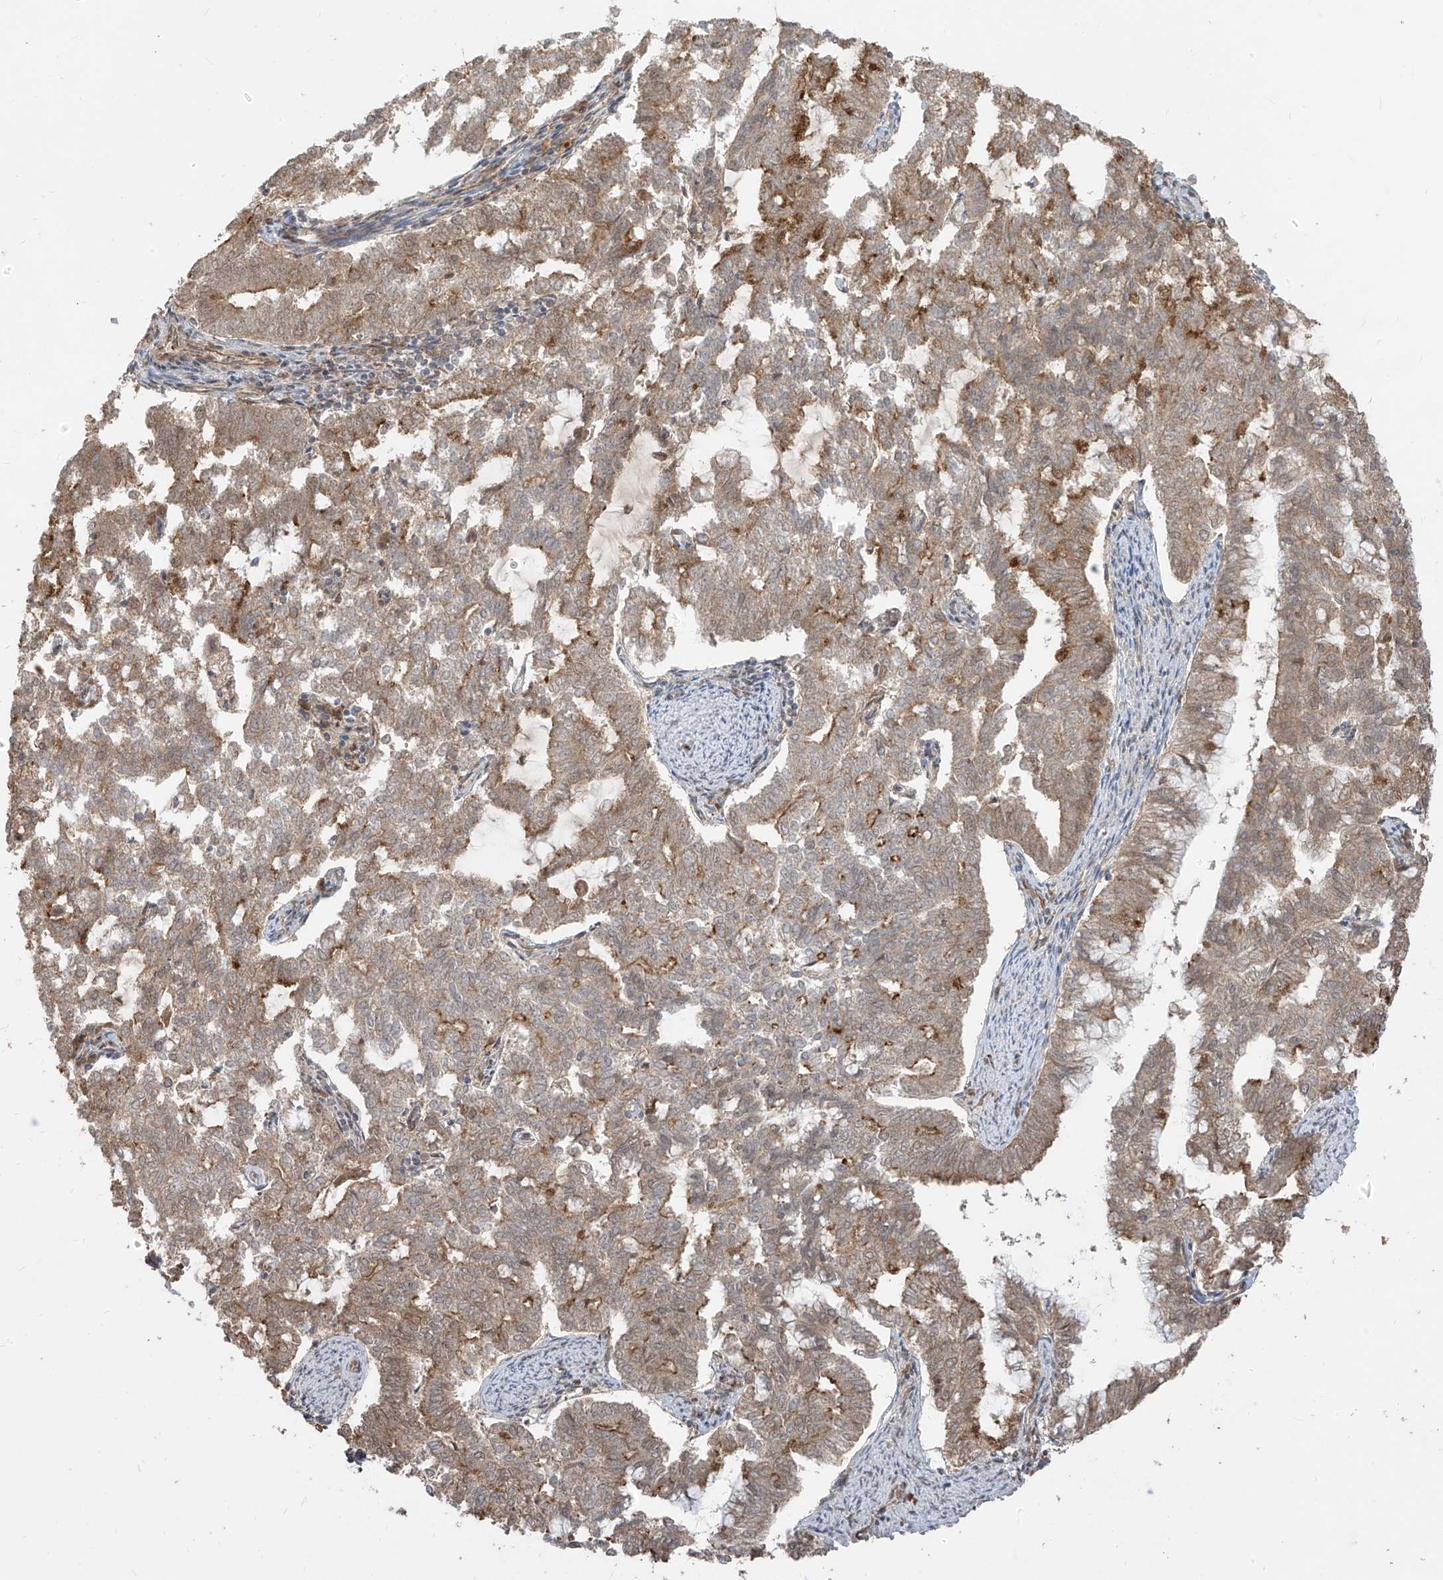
{"staining": {"intensity": "moderate", "quantity": ">75%", "location": "cytoplasmic/membranous"}, "tissue": "endometrial cancer", "cell_type": "Tumor cells", "image_type": "cancer", "snomed": [{"axis": "morphology", "description": "Adenocarcinoma, NOS"}, {"axis": "topography", "description": "Endometrium"}], "caption": "Immunohistochemistry (IHC) micrograph of human adenocarcinoma (endometrial) stained for a protein (brown), which displays medium levels of moderate cytoplasmic/membranous staining in about >75% of tumor cells.", "gene": "LCOR", "patient": {"sex": "female", "age": 79}}